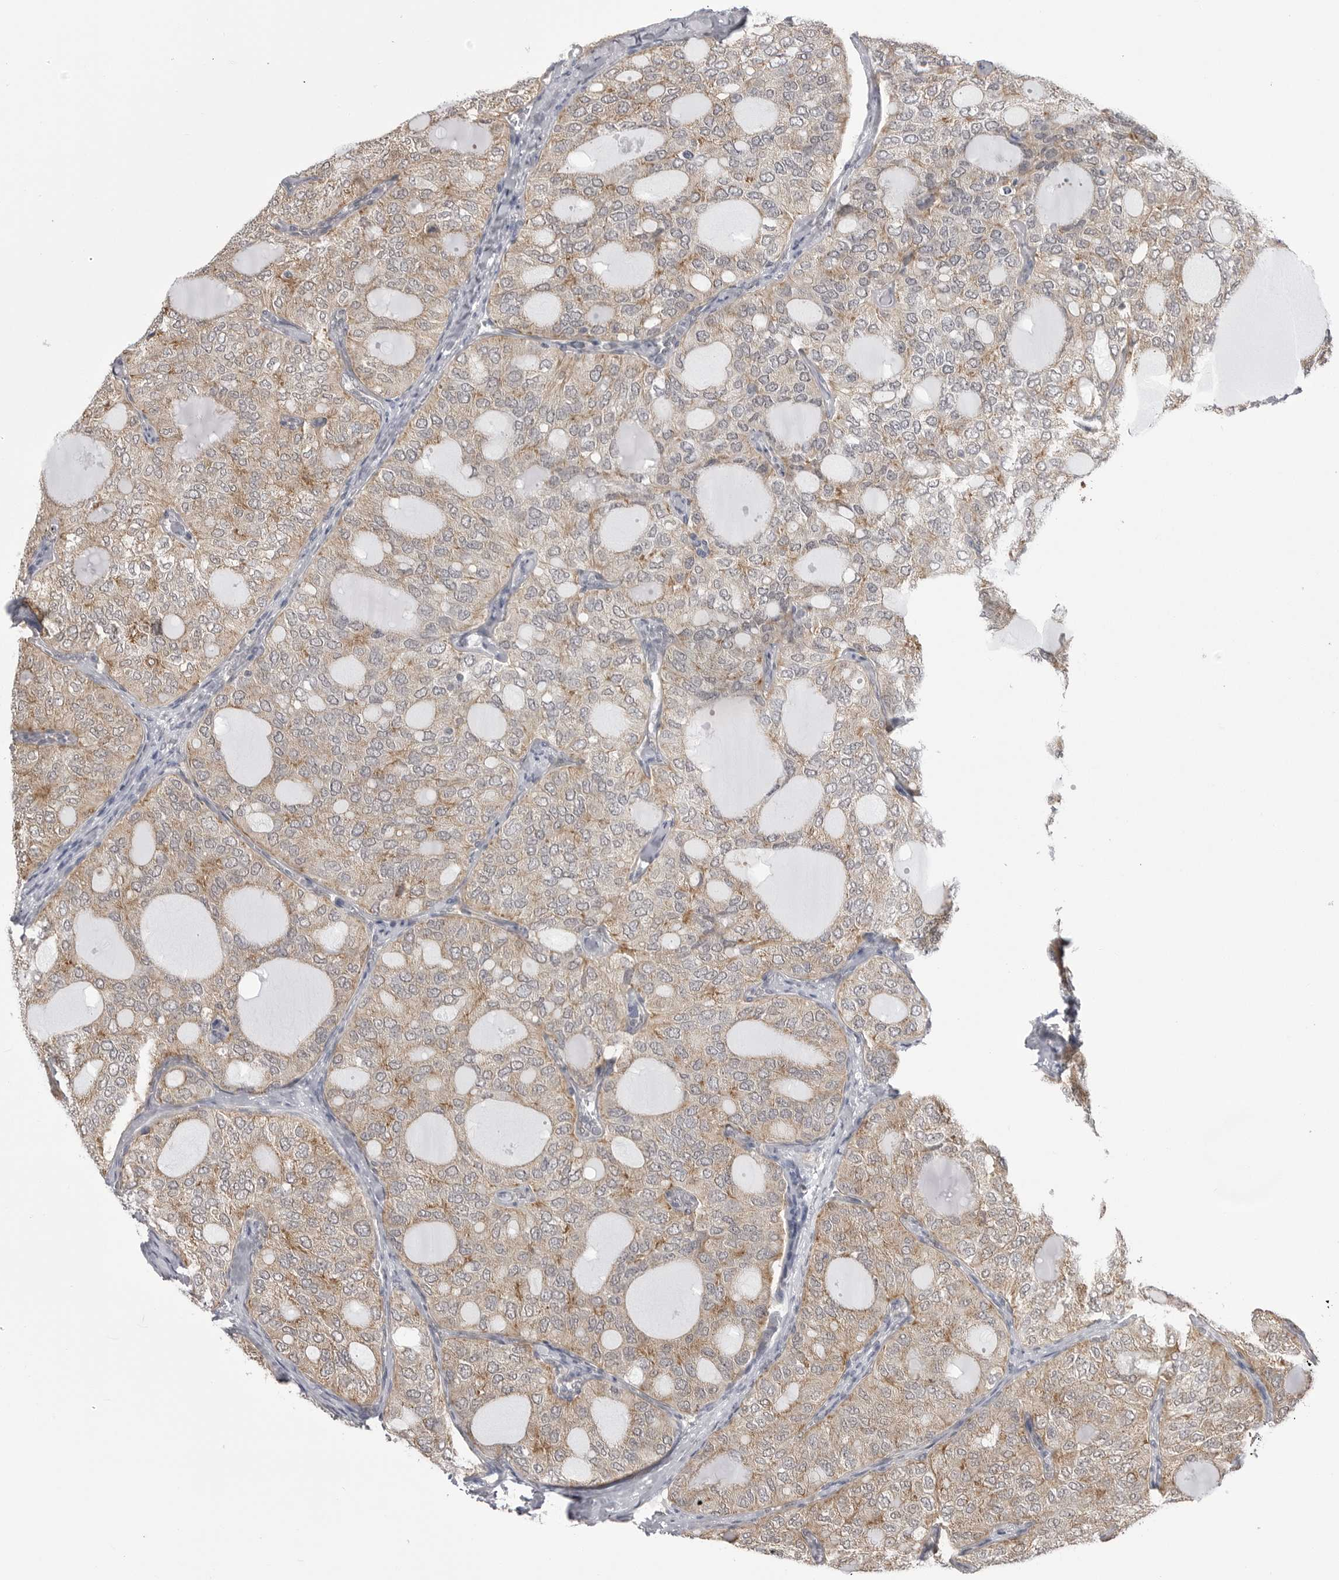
{"staining": {"intensity": "weak", "quantity": ">75%", "location": "cytoplasmic/membranous"}, "tissue": "thyroid cancer", "cell_type": "Tumor cells", "image_type": "cancer", "snomed": [{"axis": "morphology", "description": "Follicular adenoma carcinoma, NOS"}, {"axis": "topography", "description": "Thyroid gland"}], "caption": "Human follicular adenoma carcinoma (thyroid) stained for a protein (brown) shows weak cytoplasmic/membranous positive positivity in about >75% of tumor cells.", "gene": "FH", "patient": {"sex": "male", "age": 75}}